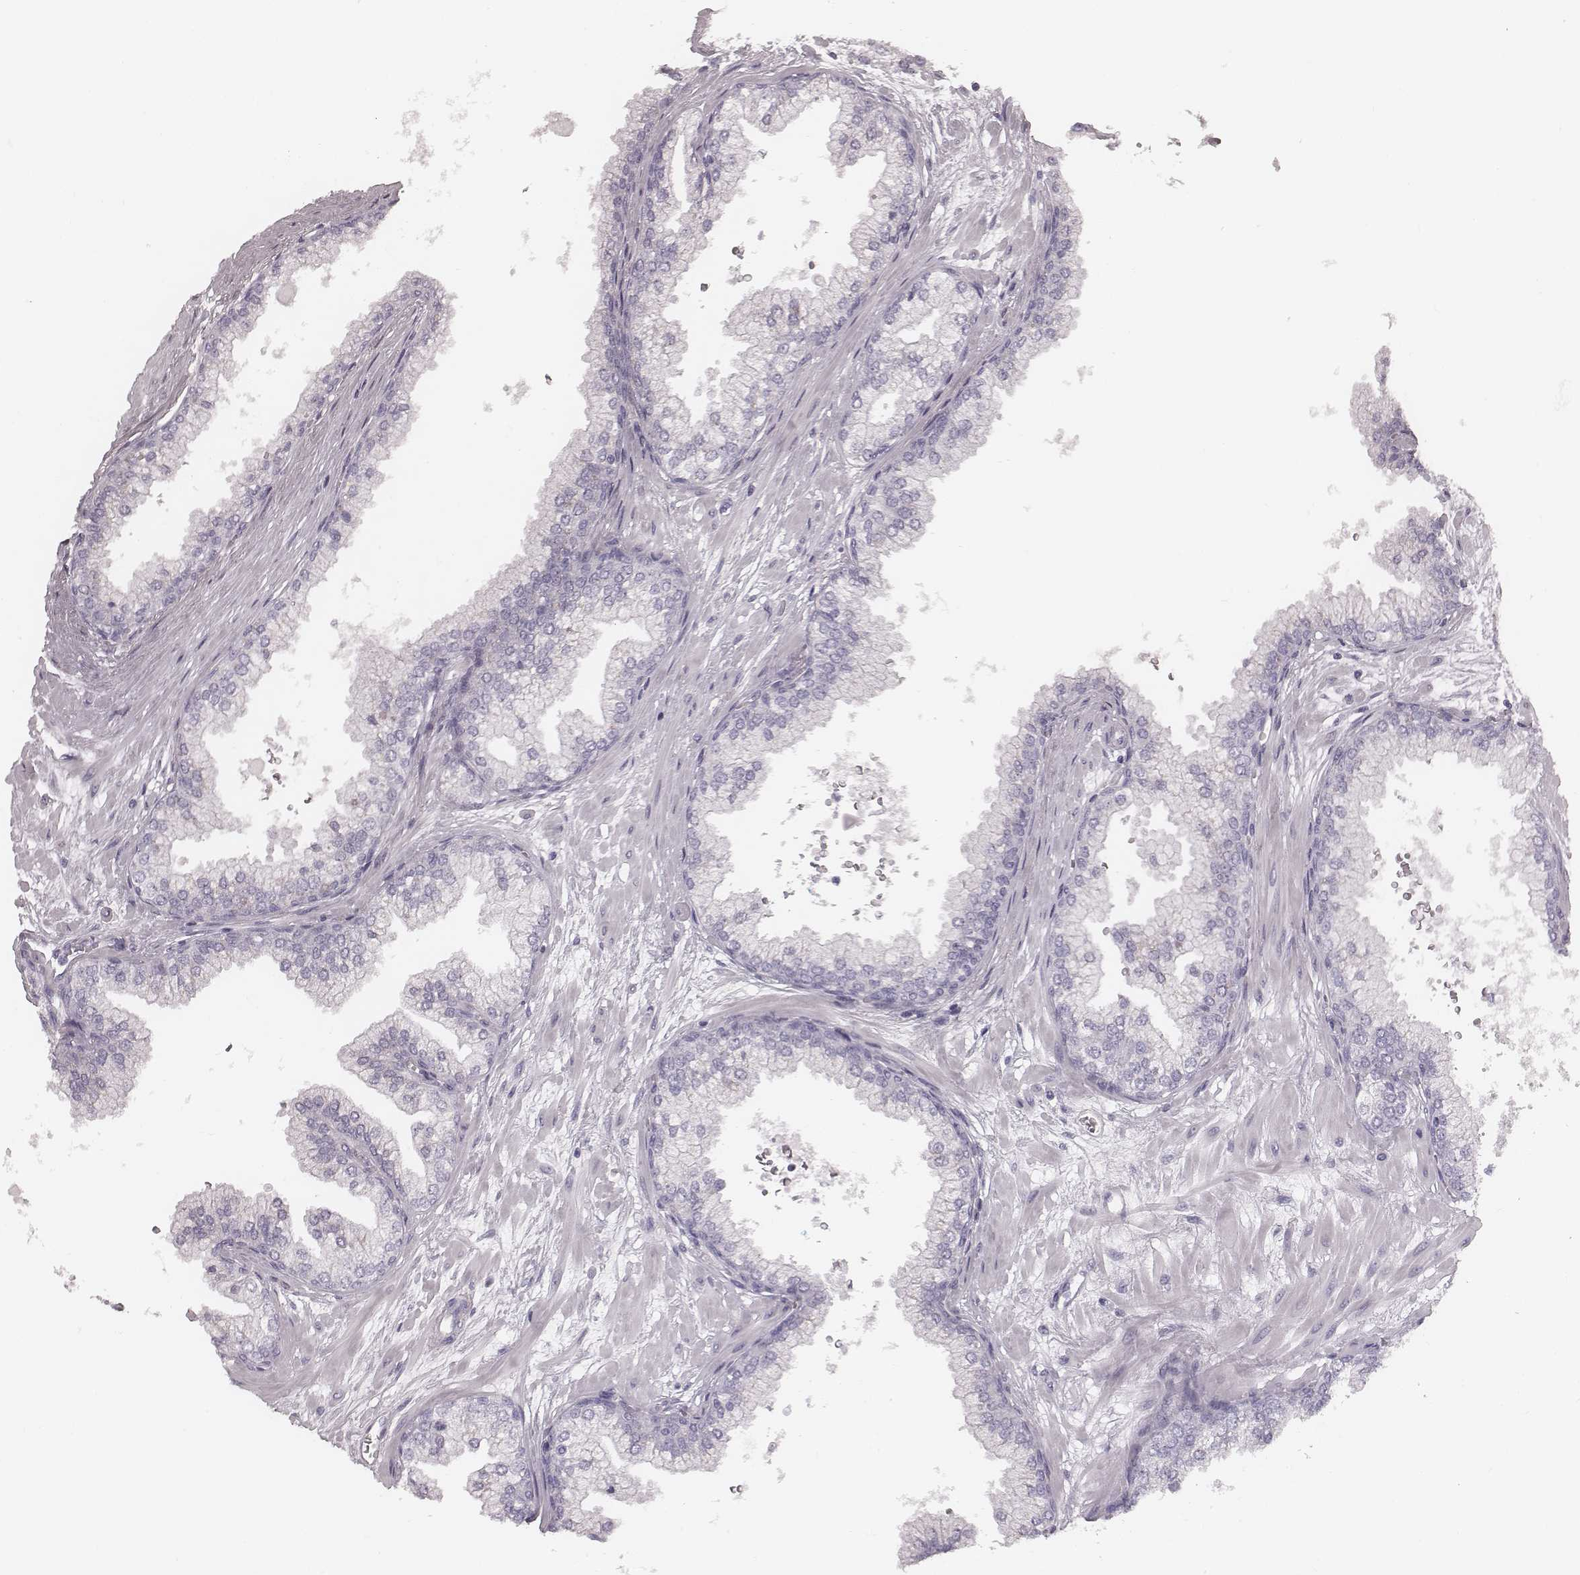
{"staining": {"intensity": "negative", "quantity": "none", "location": "none"}, "tissue": "prostate", "cell_type": "Glandular cells", "image_type": "normal", "snomed": [{"axis": "morphology", "description": "Normal tissue, NOS"}, {"axis": "topography", "description": "Prostate"}, {"axis": "topography", "description": "Peripheral nerve tissue"}], "caption": "The immunohistochemistry (IHC) histopathology image has no significant expression in glandular cells of prostate.", "gene": "SPA17", "patient": {"sex": "male", "age": 61}}